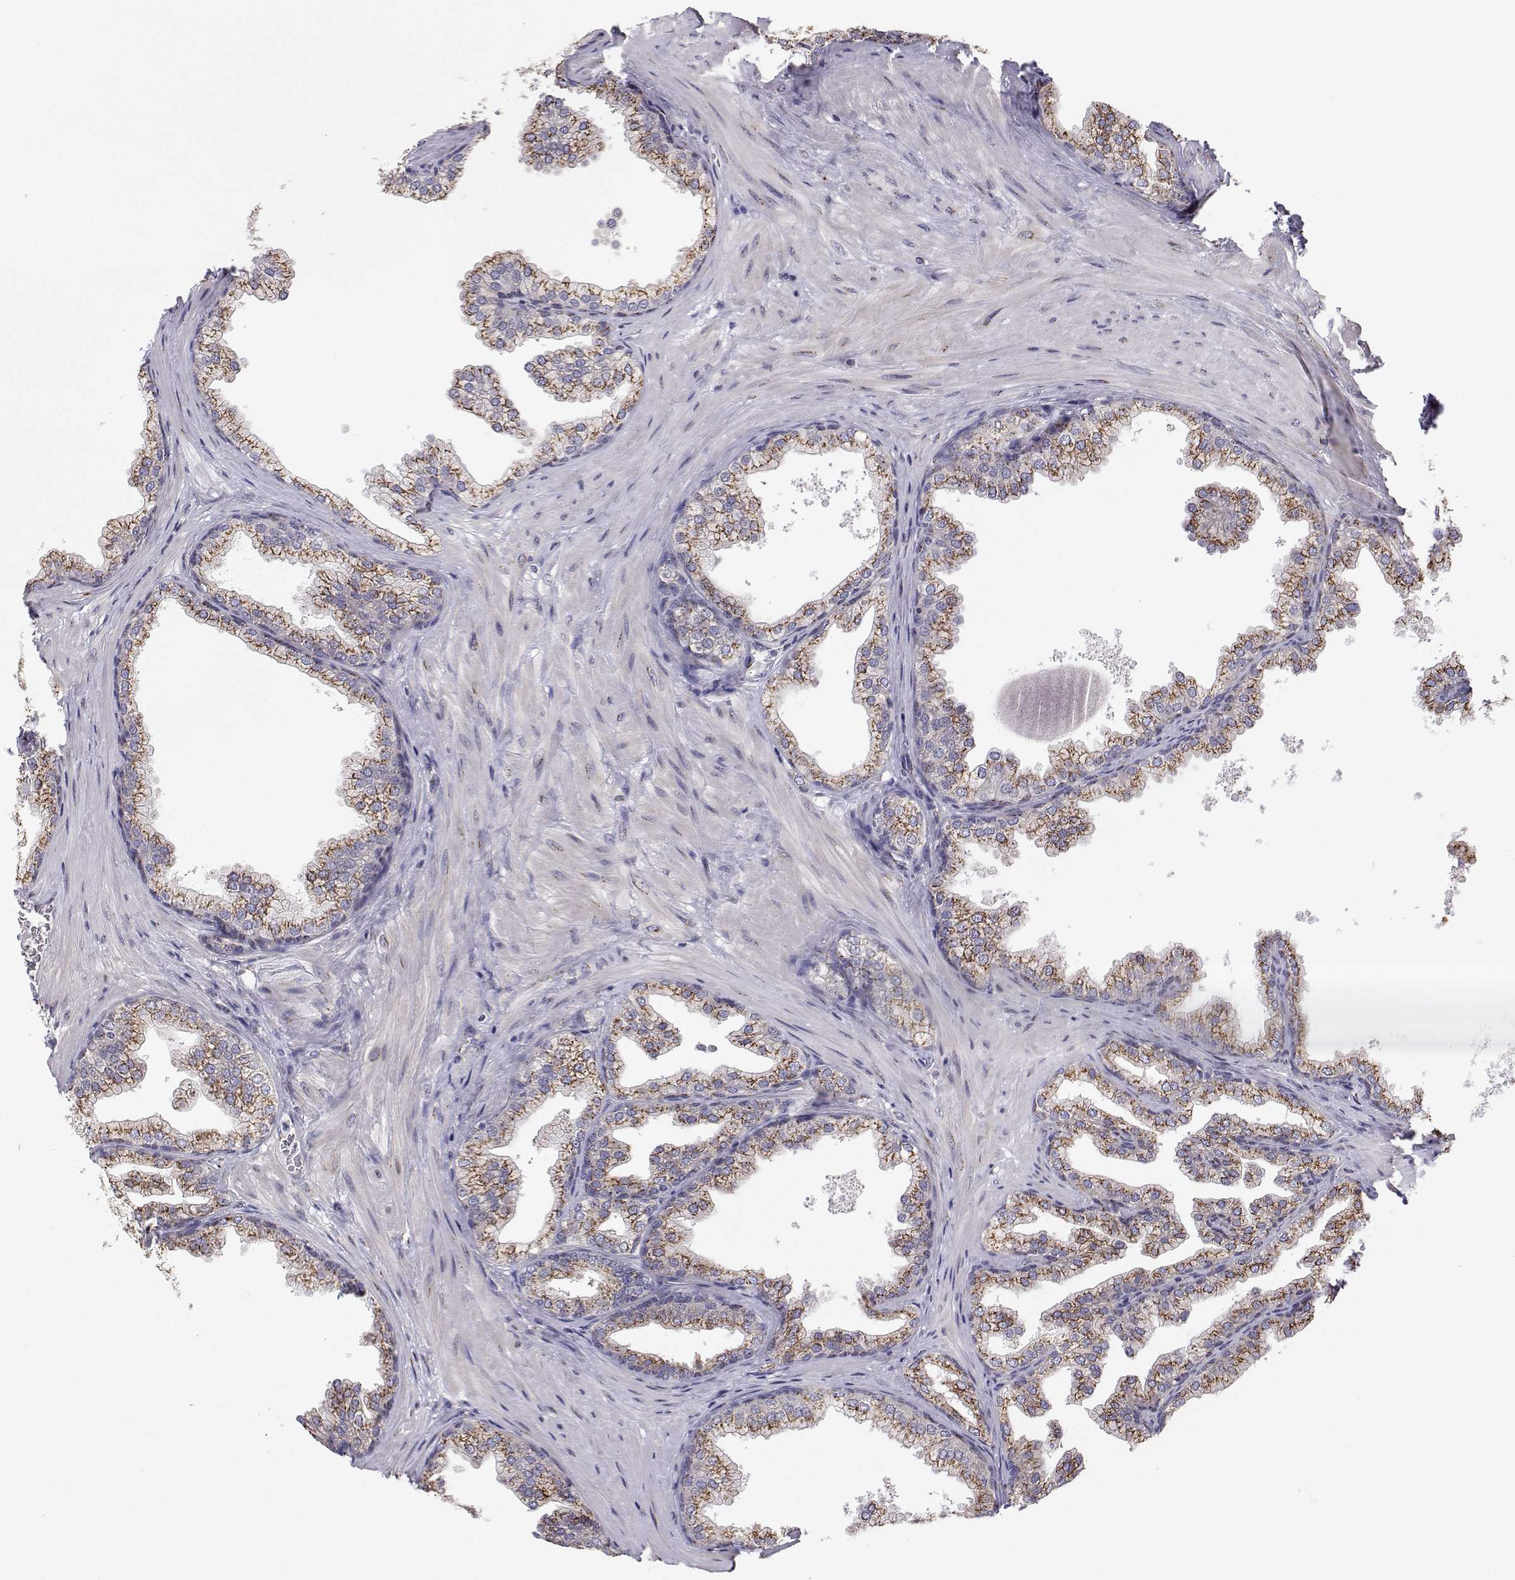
{"staining": {"intensity": "moderate", "quantity": ">75%", "location": "cytoplasmic/membranous"}, "tissue": "prostate", "cell_type": "Glandular cells", "image_type": "normal", "snomed": [{"axis": "morphology", "description": "Normal tissue, NOS"}, {"axis": "topography", "description": "Prostate"}], "caption": "High-power microscopy captured an immunohistochemistry (IHC) photomicrograph of benign prostate, revealing moderate cytoplasmic/membranous staining in about >75% of glandular cells. The staining was performed using DAB, with brown indicating positive protein expression. Nuclei are stained blue with hematoxylin.", "gene": "STARD13", "patient": {"sex": "male", "age": 37}}